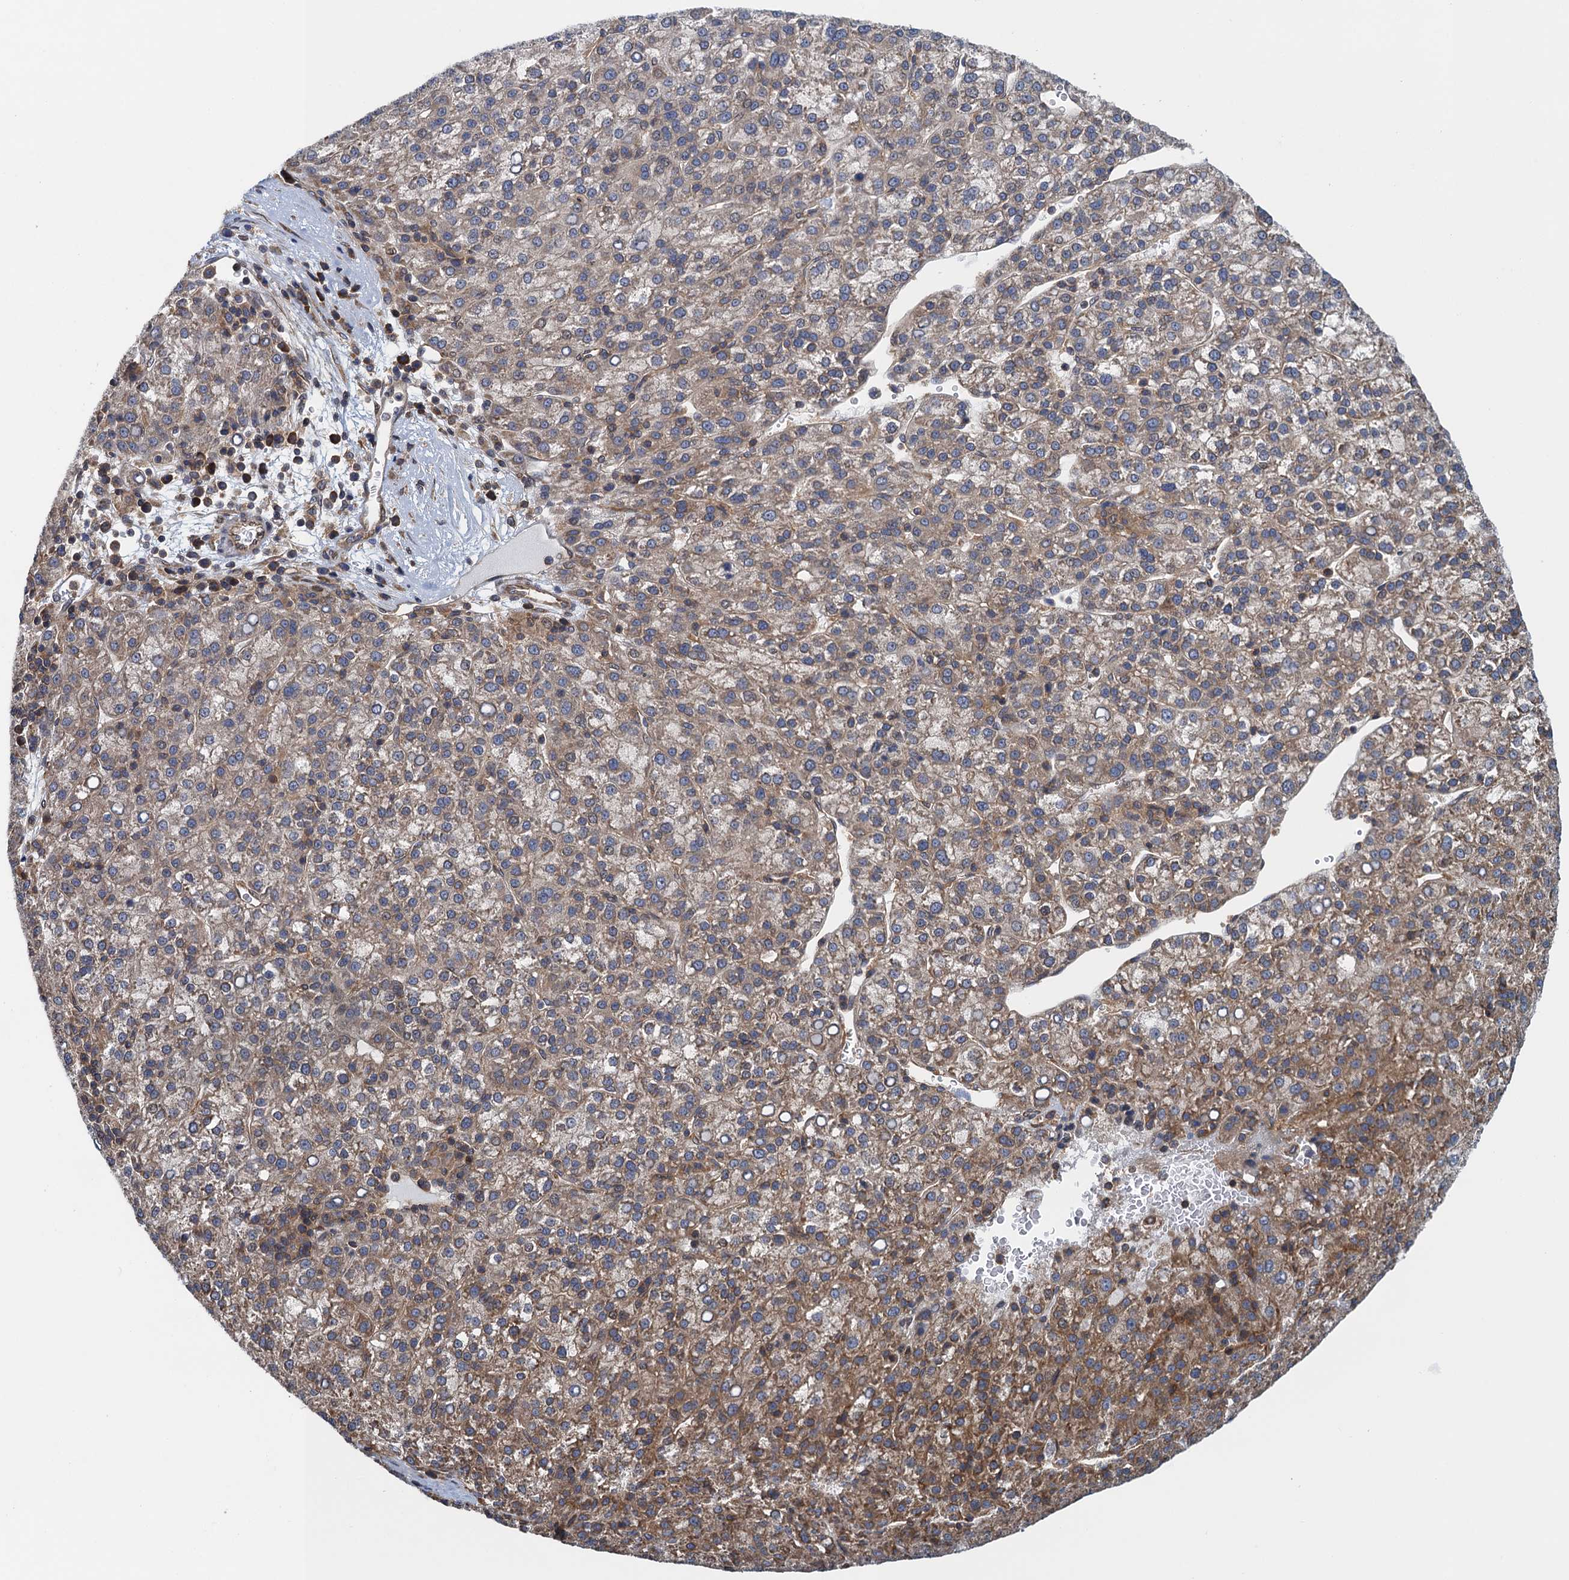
{"staining": {"intensity": "moderate", "quantity": "<25%", "location": "cytoplasmic/membranous"}, "tissue": "liver cancer", "cell_type": "Tumor cells", "image_type": "cancer", "snomed": [{"axis": "morphology", "description": "Carcinoma, Hepatocellular, NOS"}, {"axis": "topography", "description": "Liver"}], "caption": "Approximately <25% of tumor cells in liver cancer (hepatocellular carcinoma) reveal moderate cytoplasmic/membranous protein staining as visualized by brown immunohistochemical staining.", "gene": "MDM1", "patient": {"sex": "female", "age": 58}}